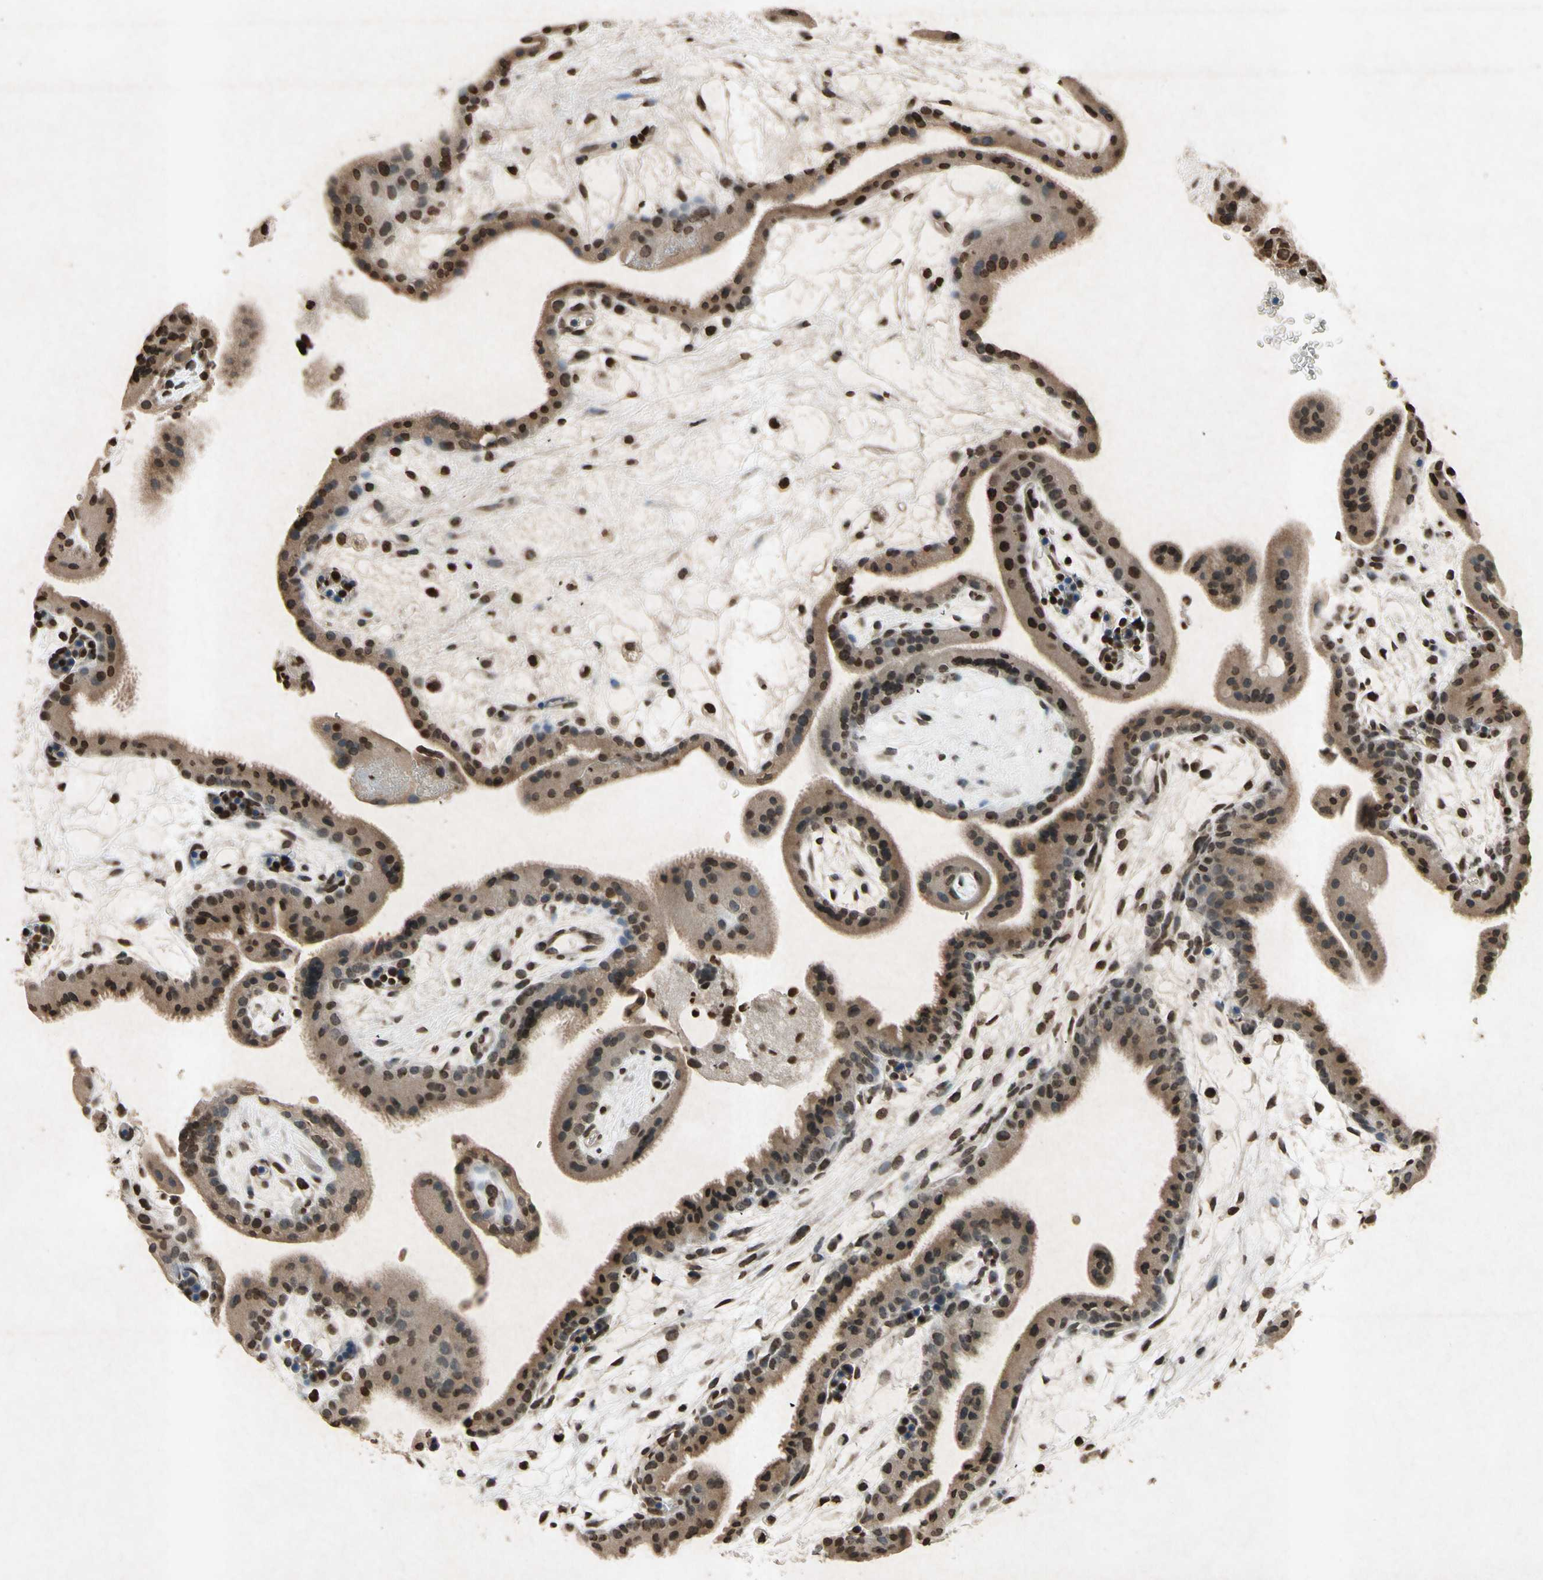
{"staining": {"intensity": "moderate", "quantity": ">75%", "location": "cytoplasmic/membranous"}, "tissue": "placenta", "cell_type": "Trophoblastic cells", "image_type": "normal", "snomed": [{"axis": "morphology", "description": "Normal tissue, NOS"}, {"axis": "topography", "description": "Placenta"}], "caption": "Brown immunohistochemical staining in unremarkable placenta shows moderate cytoplasmic/membranous expression in approximately >75% of trophoblastic cells. Nuclei are stained in blue.", "gene": "HOXB3", "patient": {"sex": "female", "age": 19}}